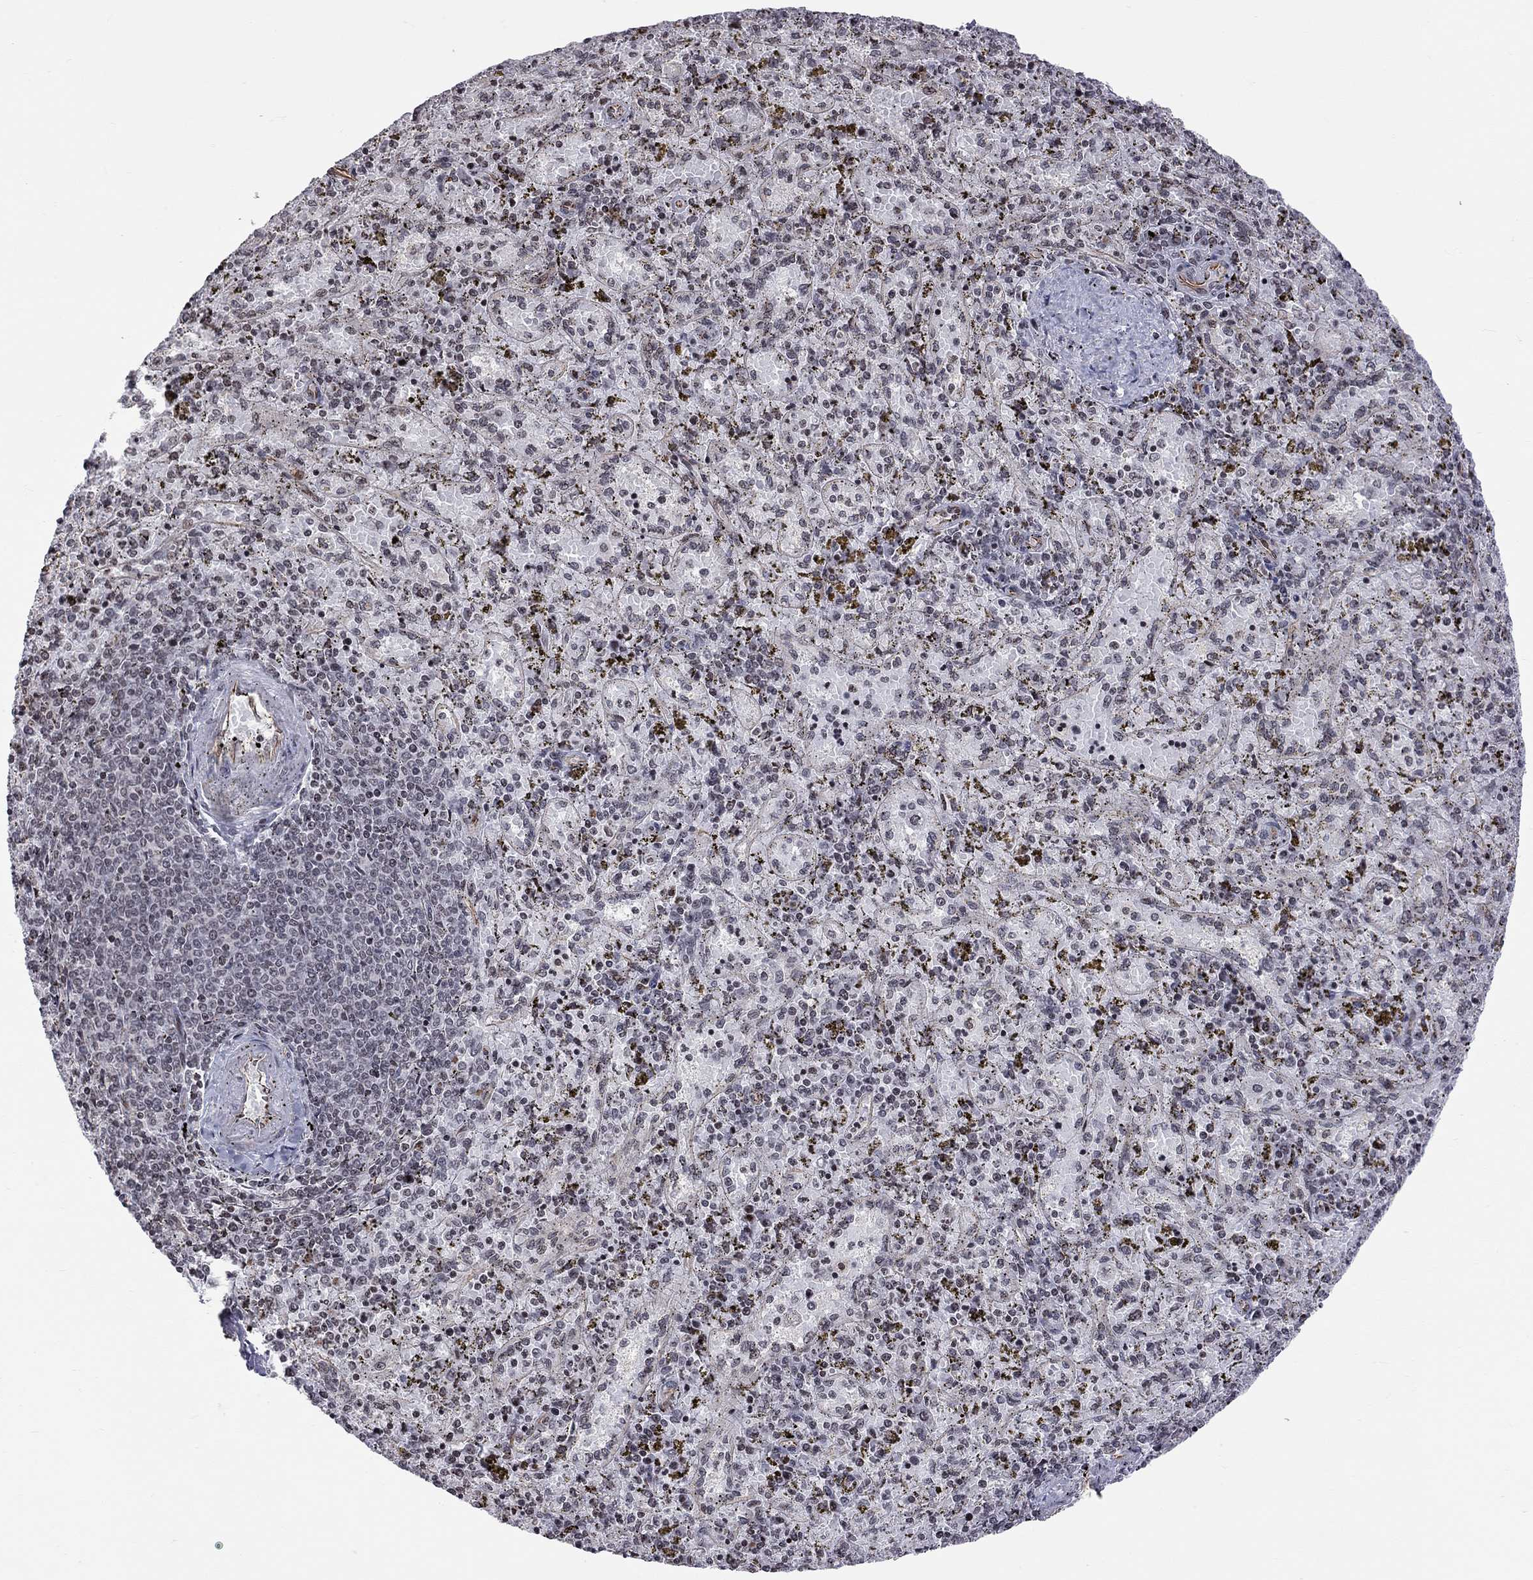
{"staining": {"intensity": "negative", "quantity": "none", "location": "none"}, "tissue": "spleen", "cell_type": "Cells in red pulp", "image_type": "normal", "snomed": [{"axis": "morphology", "description": "Normal tissue, NOS"}, {"axis": "topography", "description": "Spleen"}], "caption": "A high-resolution image shows immunohistochemistry (IHC) staining of benign spleen, which demonstrates no significant staining in cells in red pulp.", "gene": "MTNR1B", "patient": {"sex": "female", "age": 50}}